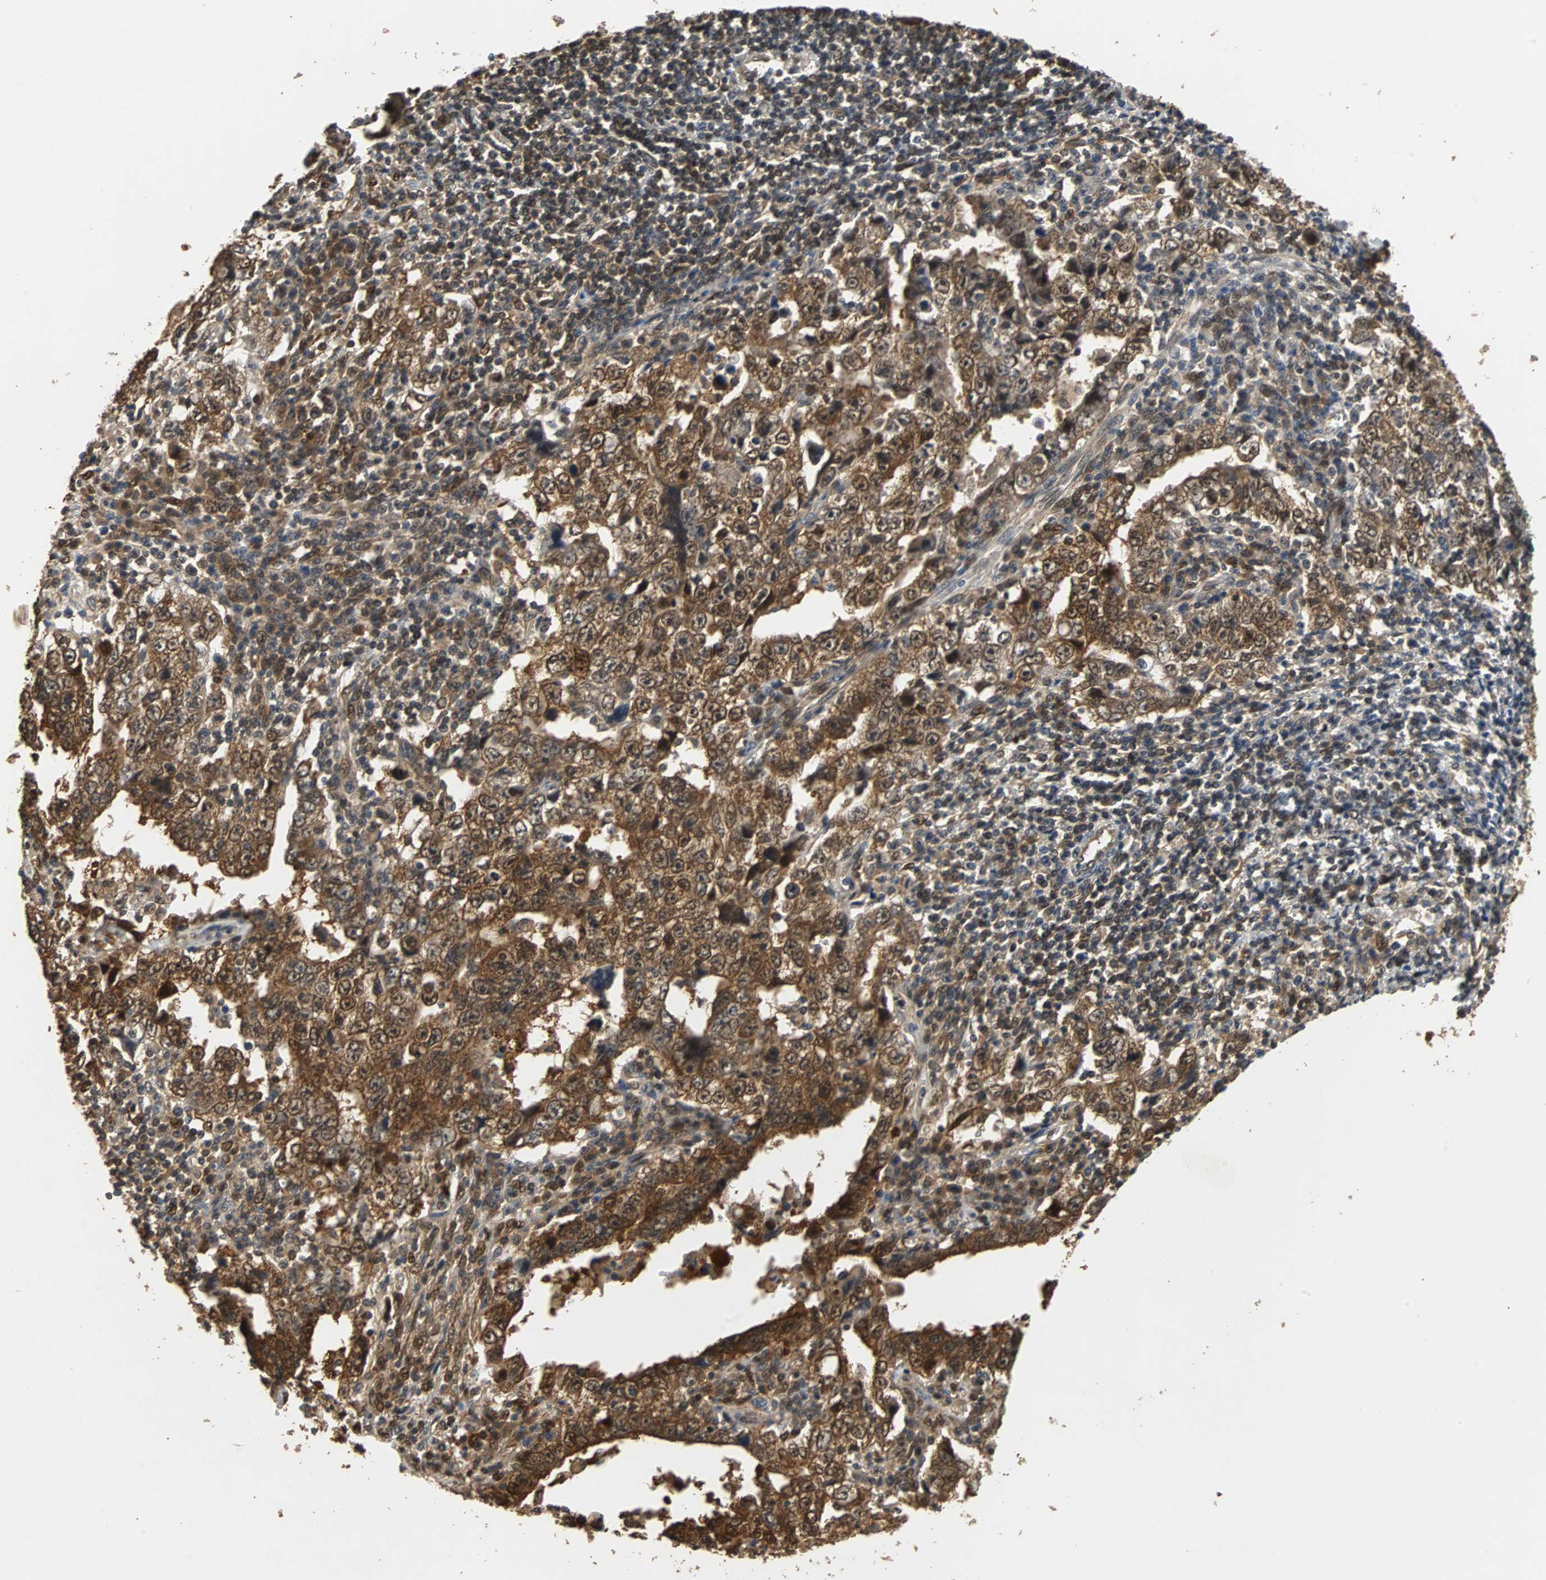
{"staining": {"intensity": "moderate", "quantity": ">75%", "location": "cytoplasmic/membranous,nuclear"}, "tissue": "testis cancer", "cell_type": "Tumor cells", "image_type": "cancer", "snomed": [{"axis": "morphology", "description": "Carcinoma, Embryonal, NOS"}, {"axis": "topography", "description": "Testis"}], "caption": "Human testis cancer (embryonal carcinoma) stained with a protein marker demonstrates moderate staining in tumor cells.", "gene": "PRDX6", "patient": {"sex": "male", "age": 26}}